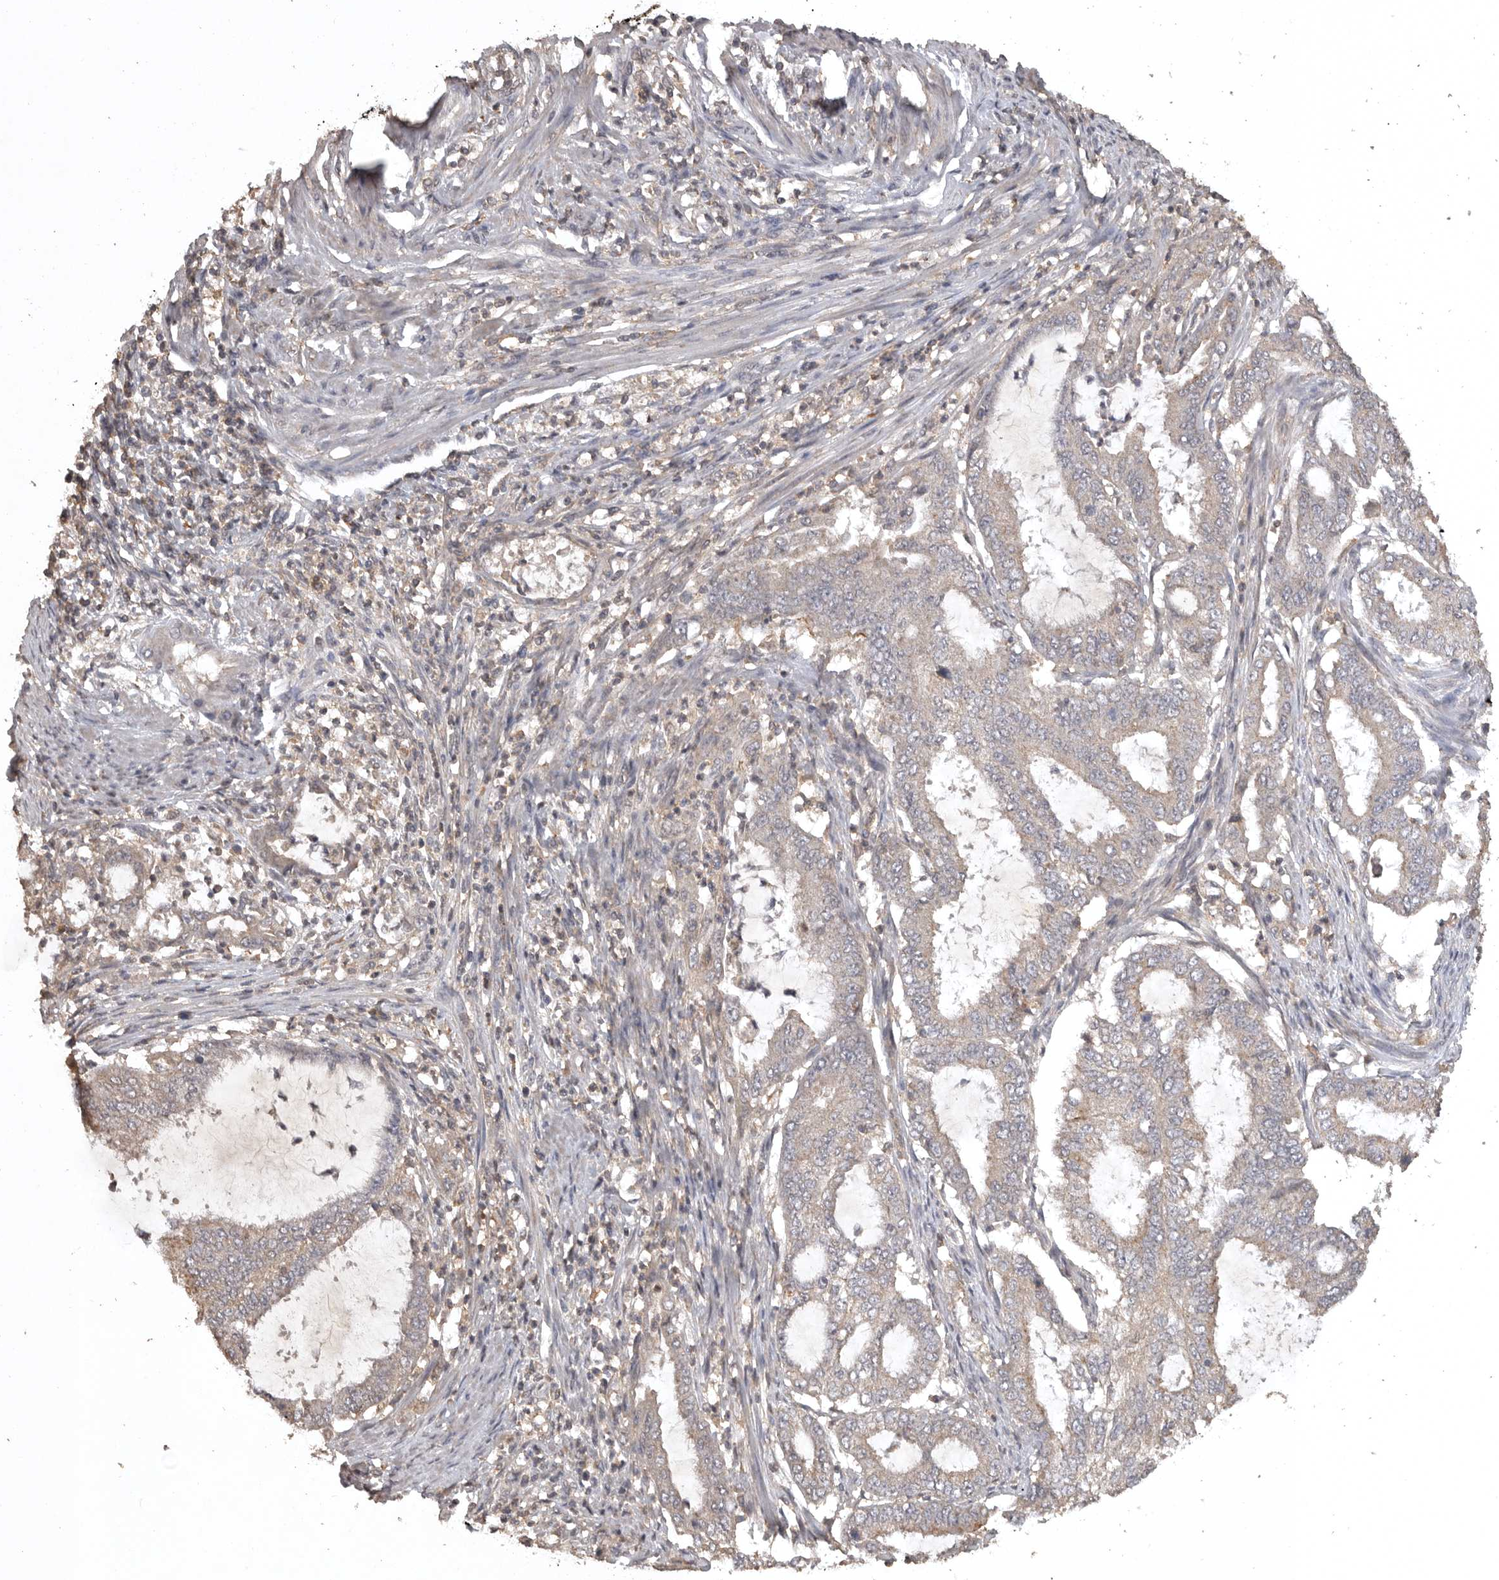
{"staining": {"intensity": "weak", "quantity": "<25%", "location": "cytoplasmic/membranous"}, "tissue": "endometrial cancer", "cell_type": "Tumor cells", "image_type": "cancer", "snomed": [{"axis": "morphology", "description": "Adenocarcinoma, NOS"}, {"axis": "topography", "description": "Endometrium"}], "caption": "Tumor cells show no significant staining in endometrial adenocarcinoma.", "gene": "ADAMTS4", "patient": {"sex": "female", "age": 51}}